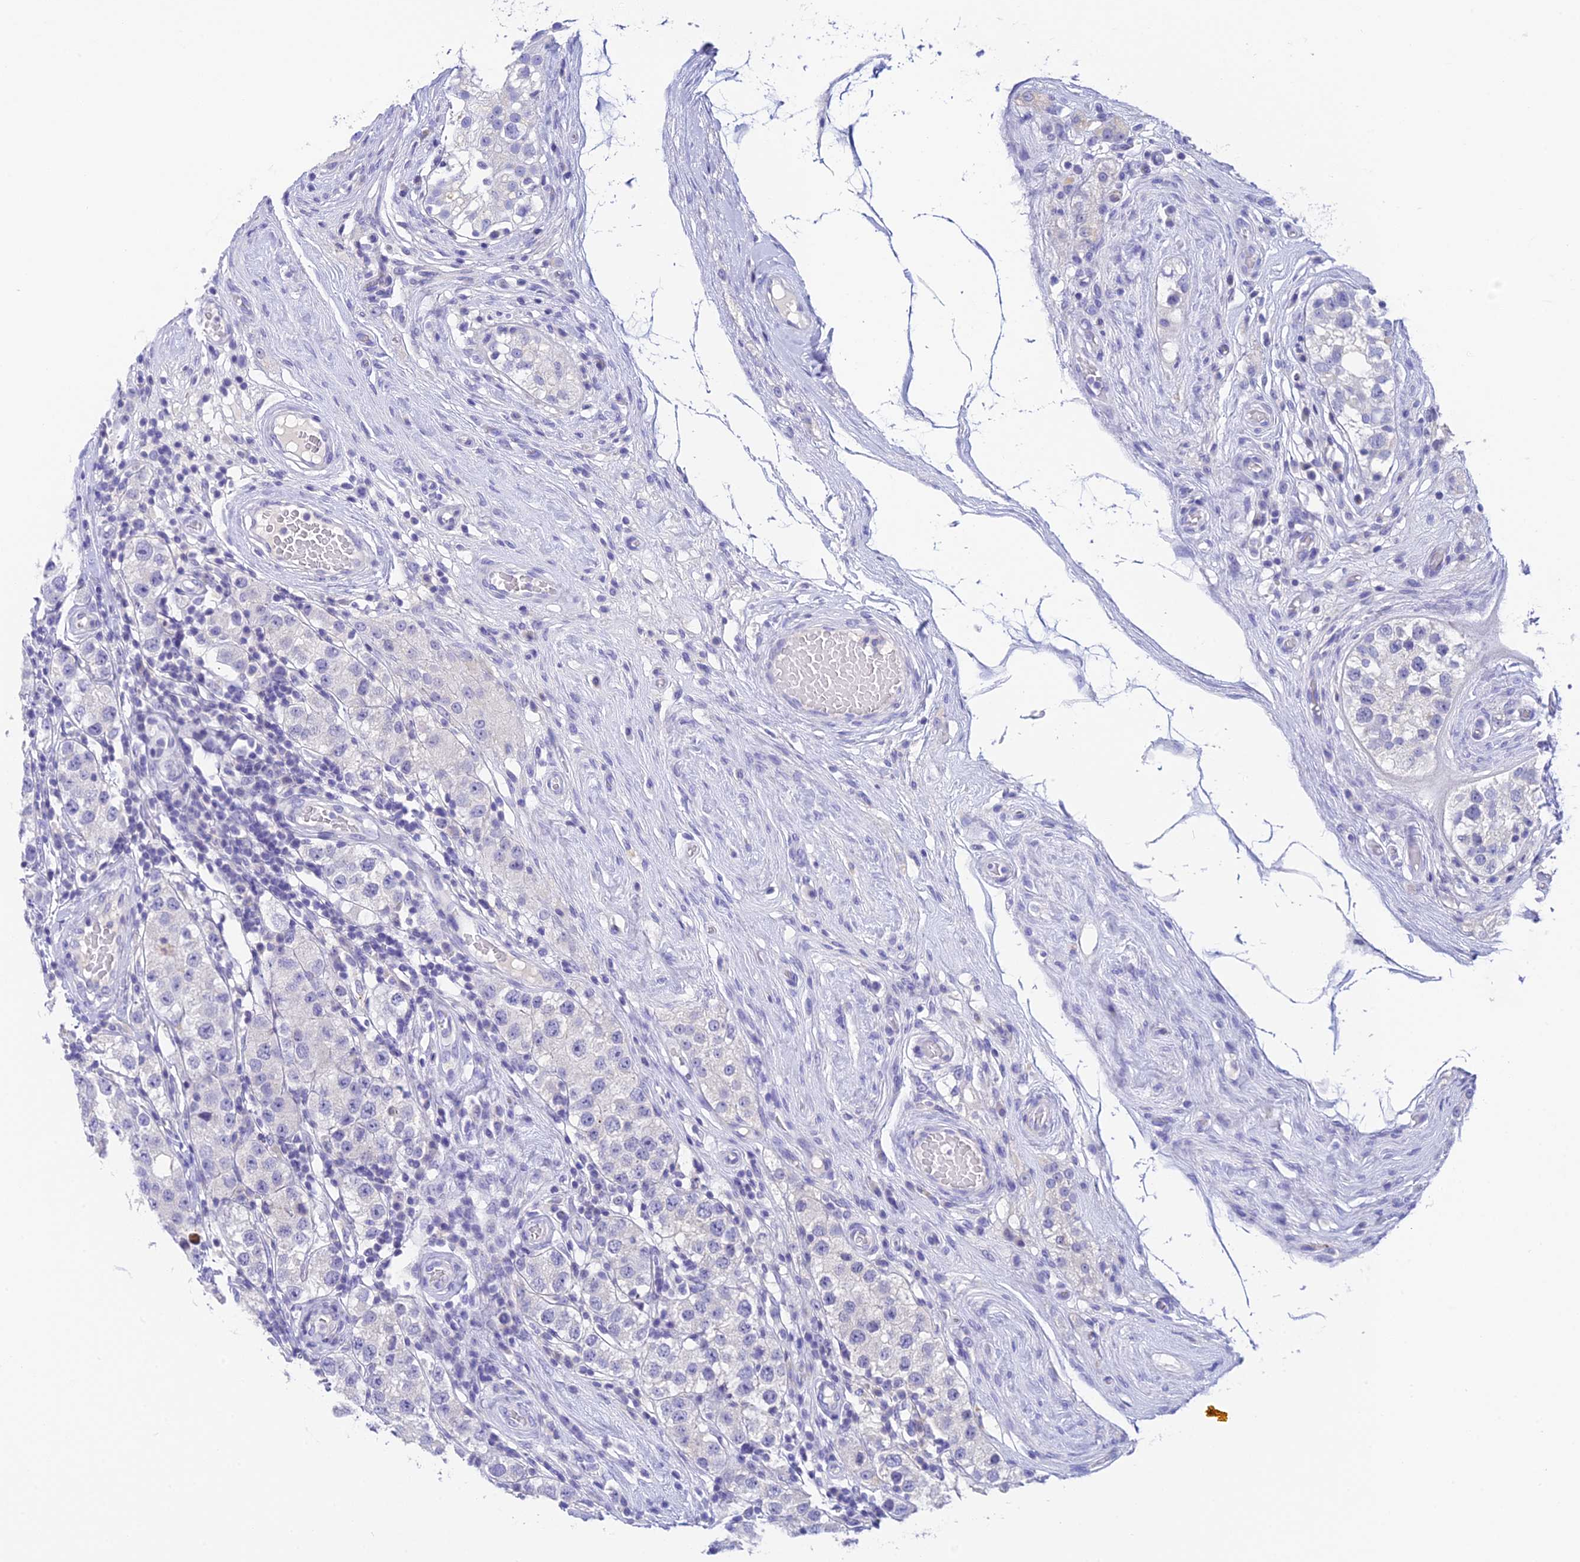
{"staining": {"intensity": "negative", "quantity": "none", "location": "none"}, "tissue": "testis cancer", "cell_type": "Tumor cells", "image_type": "cancer", "snomed": [{"axis": "morphology", "description": "Seminoma, NOS"}, {"axis": "topography", "description": "Testis"}], "caption": "Protein analysis of testis cancer (seminoma) reveals no significant staining in tumor cells.", "gene": "C12orf29", "patient": {"sex": "male", "age": 34}}